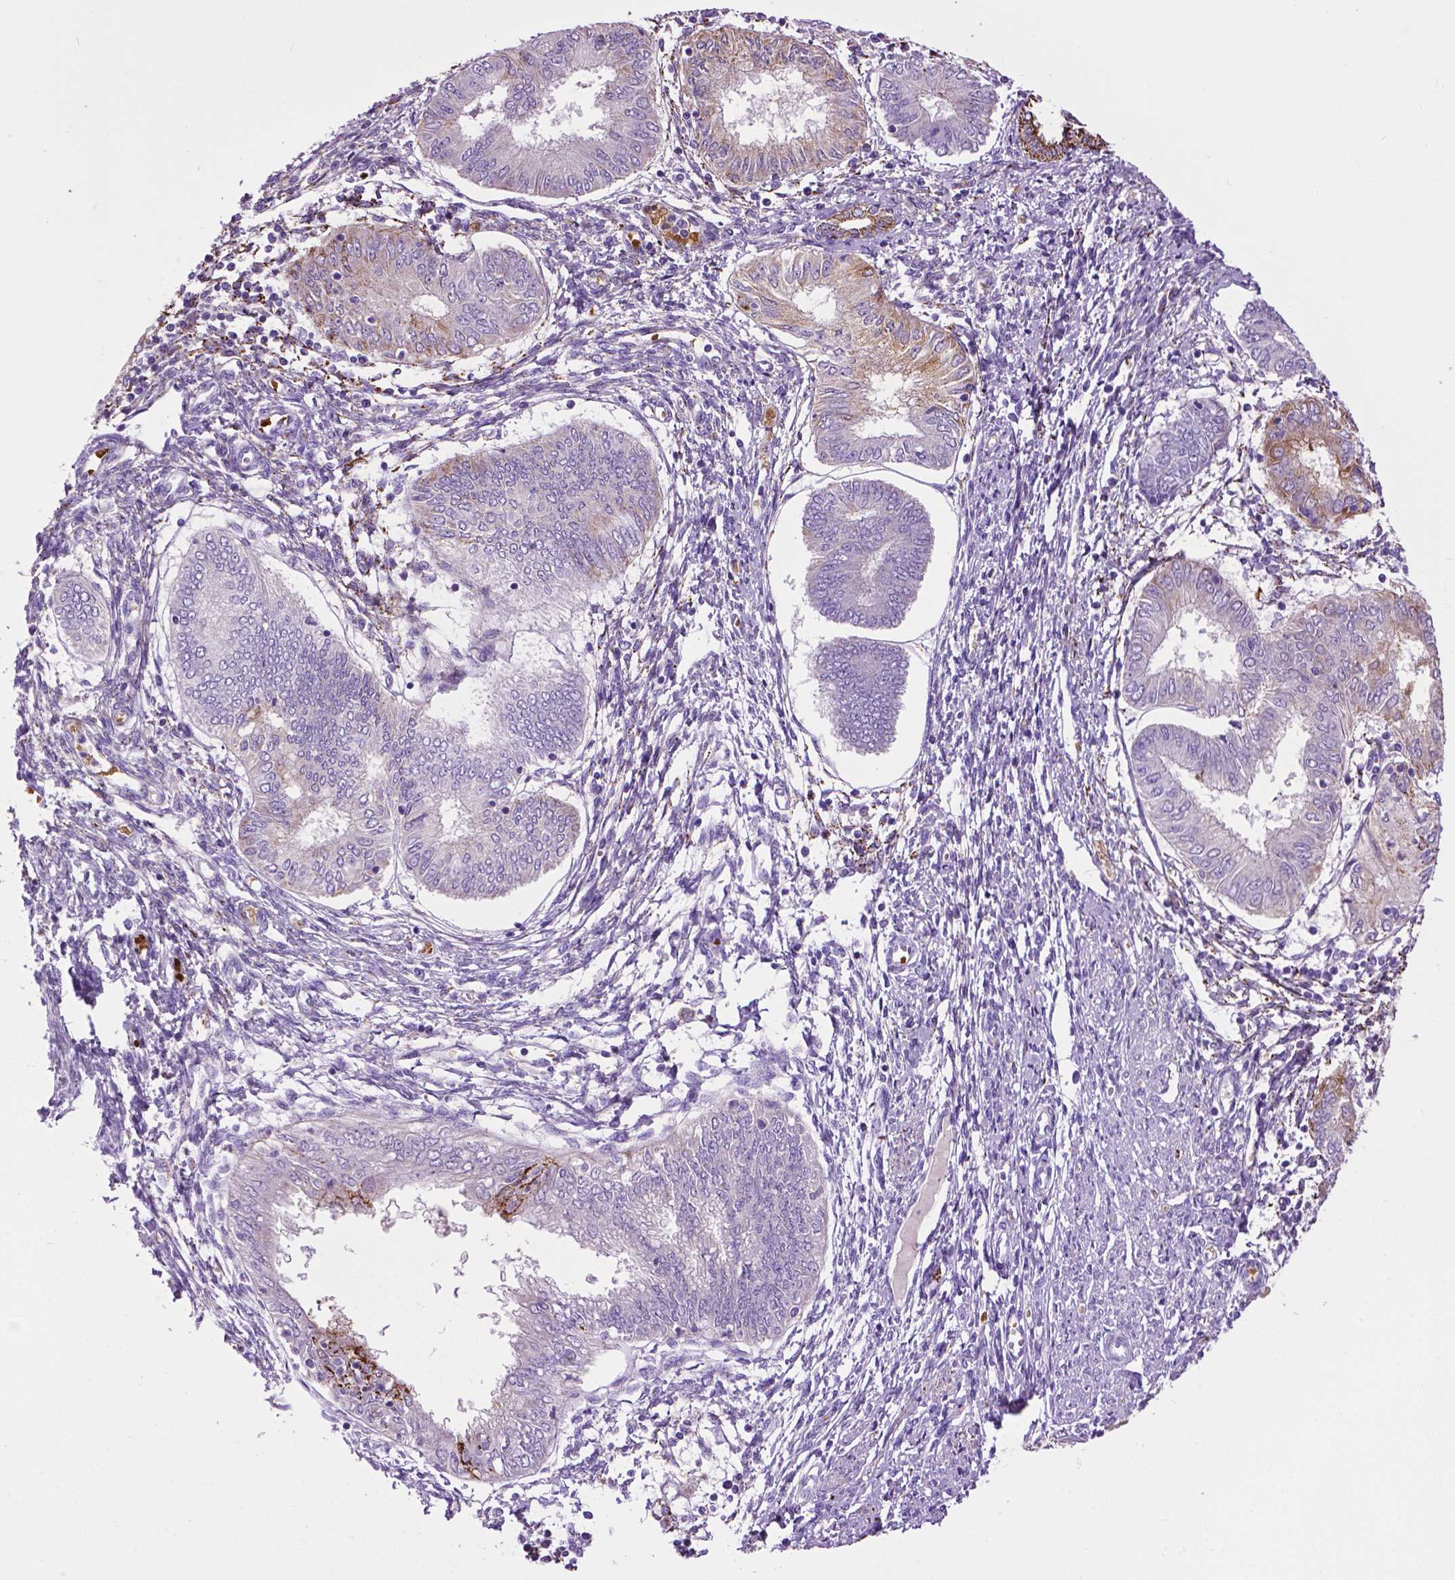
{"staining": {"intensity": "negative", "quantity": "none", "location": "none"}, "tissue": "endometrial cancer", "cell_type": "Tumor cells", "image_type": "cancer", "snomed": [{"axis": "morphology", "description": "Adenocarcinoma, NOS"}, {"axis": "topography", "description": "Endometrium"}], "caption": "A histopathology image of human endometrial cancer (adenocarcinoma) is negative for staining in tumor cells.", "gene": "TMEM132E", "patient": {"sex": "female", "age": 68}}